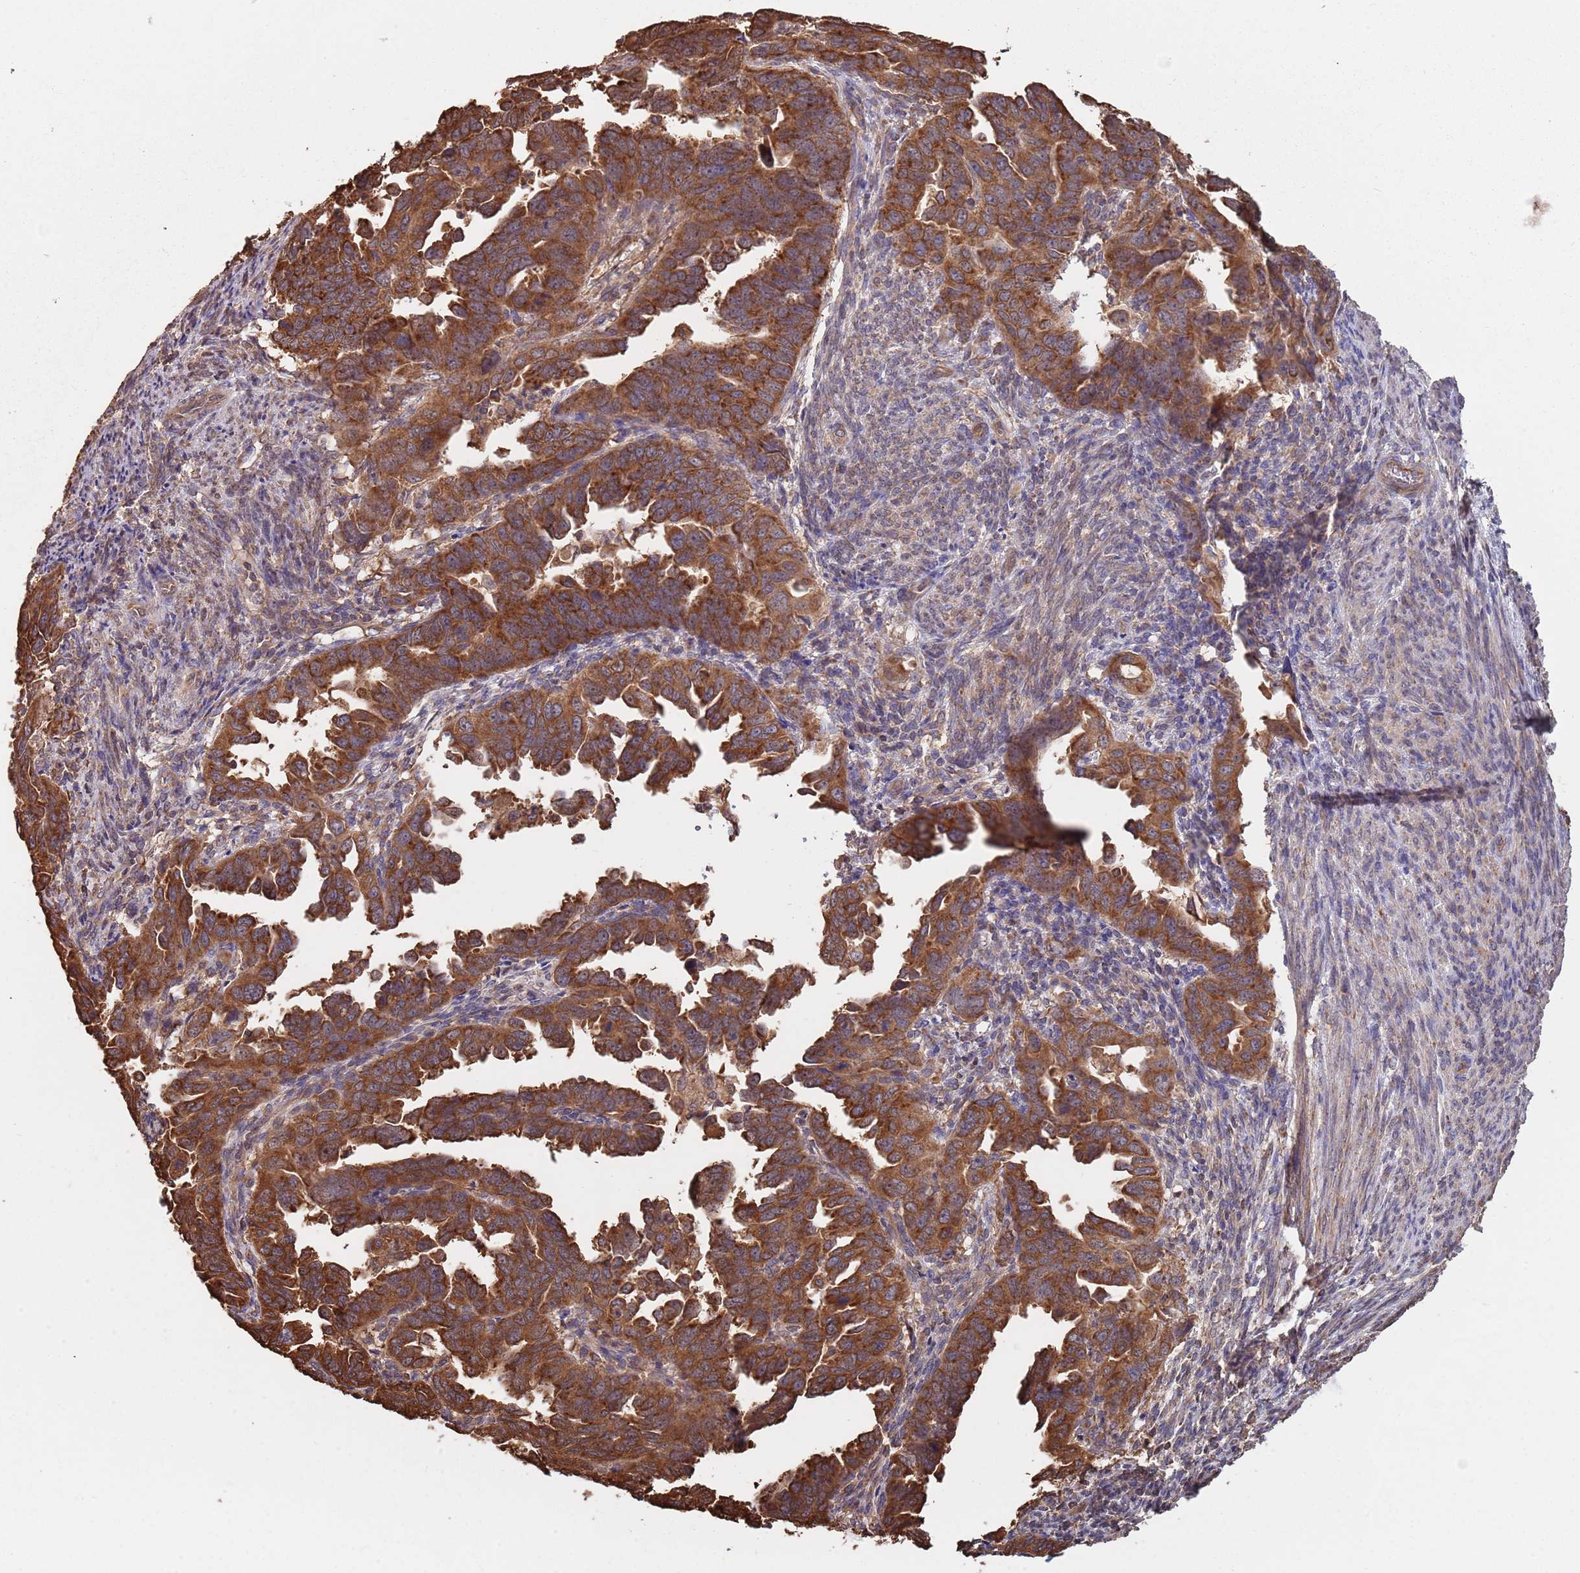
{"staining": {"intensity": "strong", "quantity": ">75%", "location": "cytoplasmic/membranous"}, "tissue": "endometrial cancer", "cell_type": "Tumor cells", "image_type": "cancer", "snomed": [{"axis": "morphology", "description": "Adenocarcinoma, NOS"}, {"axis": "topography", "description": "Endometrium"}], "caption": "This is a micrograph of immunohistochemistry (IHC) staining of endometrial cancer (adenocarcinoma), which shows strong expression in the cytoplasmic/membranous of tumor cells.", "gene": "COG4", "patient": {"sex": "female", "age": 65}}